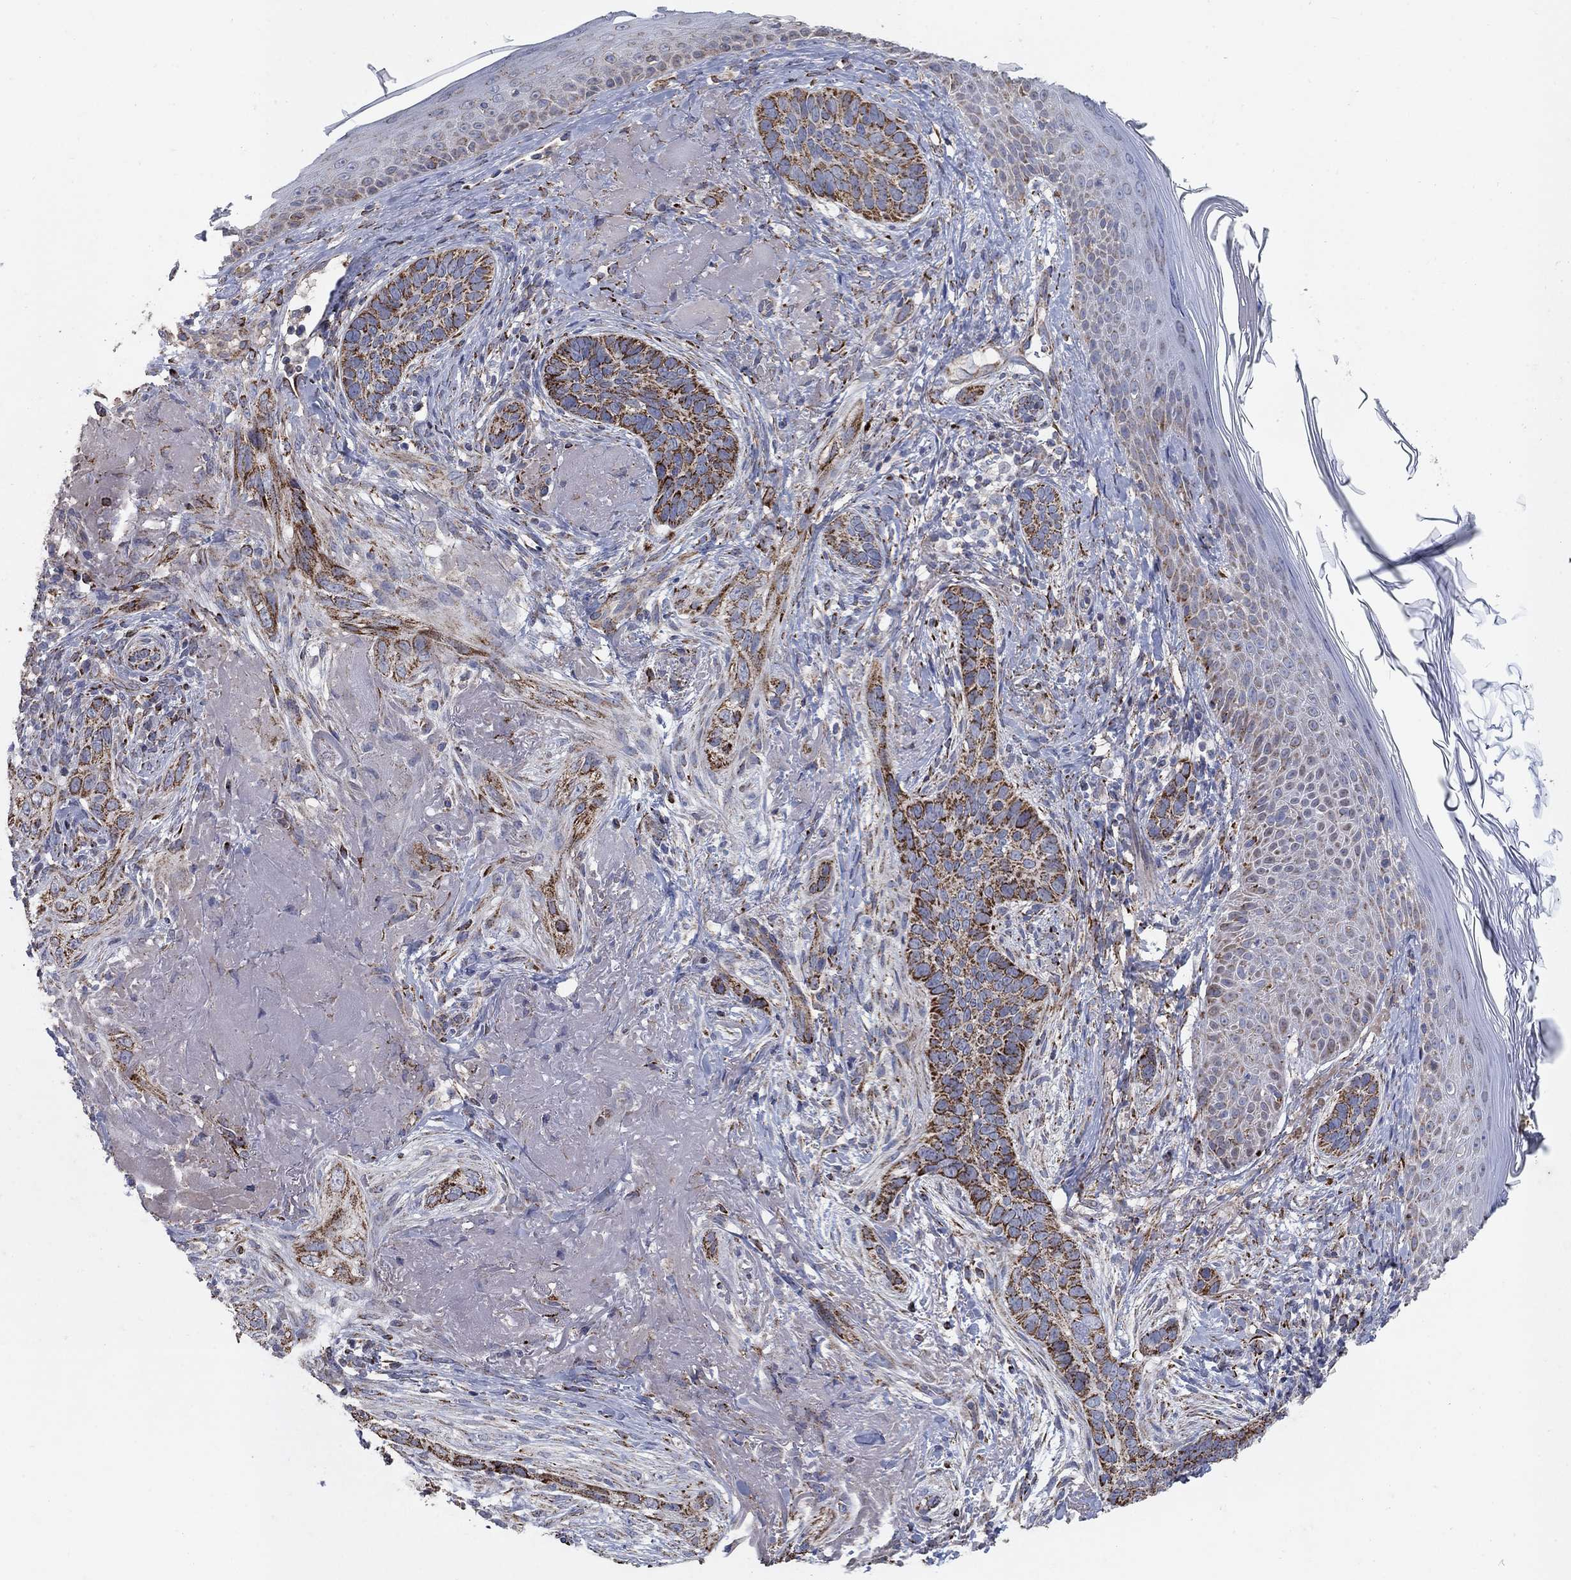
{"staining": {"intensity": "strong", "quantity": ">75%", "location": "cytoplasmic/membranous"}, "tissue": "skin cancer", "cell_type": "Tumor cells", "image_type": "cancer", "snomed": [{"axis": "morphology", "description": "Basal cell carcinoma"}, {"axis": "topography", "description": "Skin"}], "caption": "Skin cancer stained with a protein marker demonstrates strong staining in tumor cells.", "gene": "PNPLA2", "patient": {"sex": "male", "age": 91}}